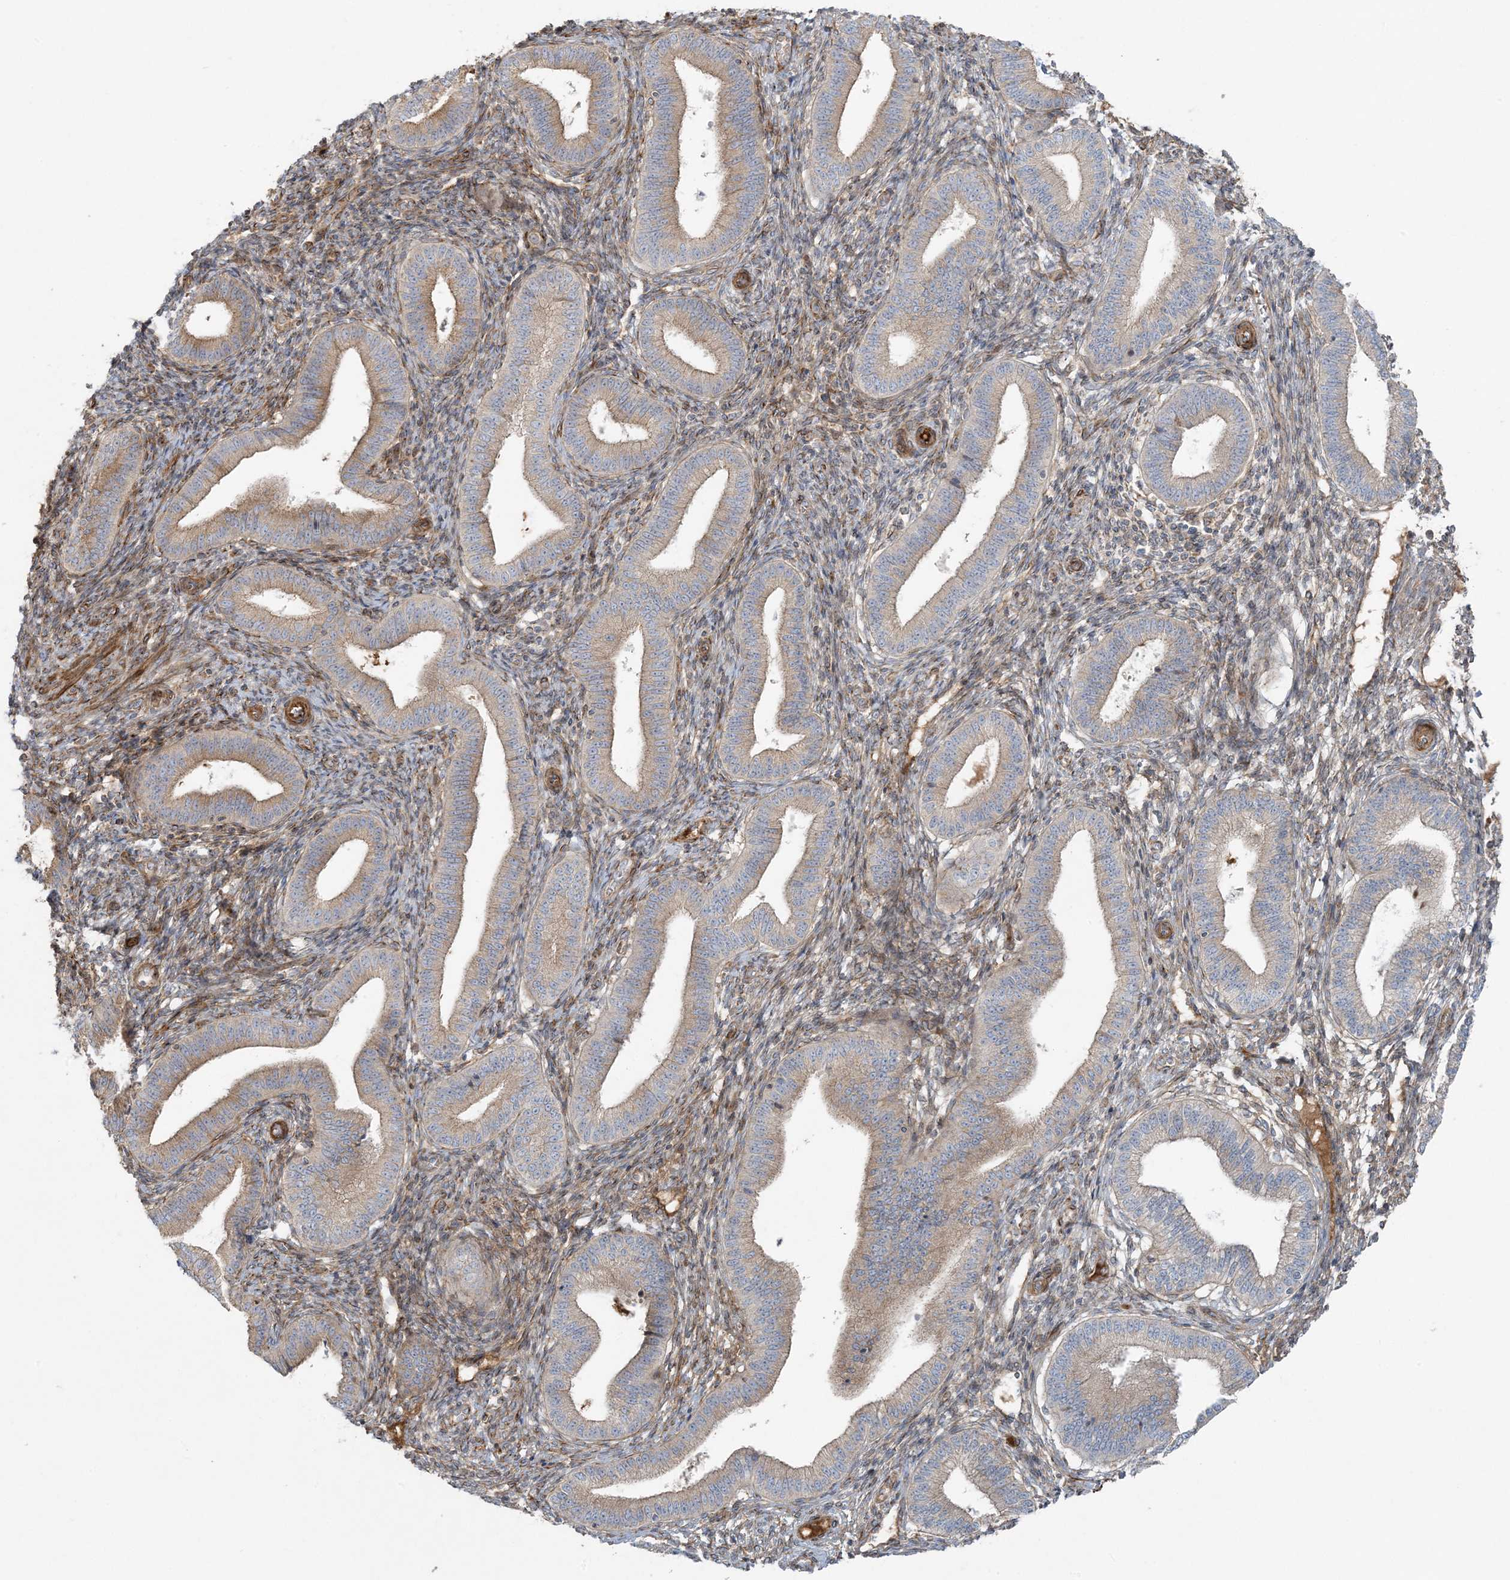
{"staining": {"intensity": "moderate", "quantity": ">75%", "location": "cytoplasmic/membranous"}, "tissue": "endometrium", "cell_type": "Cells in endometrial stroma", "image_type": "normal", "snomed": [{"axis": "morphology", "description": "Normal tissue, NOS"}, {"axis": "topography", "description": "Endometrium"}], "caption": "Cells in endometrial stroma demonstrate moderate cytoplasmic/membranous staining in about >75% of cells in normal endometrium.", "gene": "PIK3R4", "patient": {"sex": "female", "age": 39}}